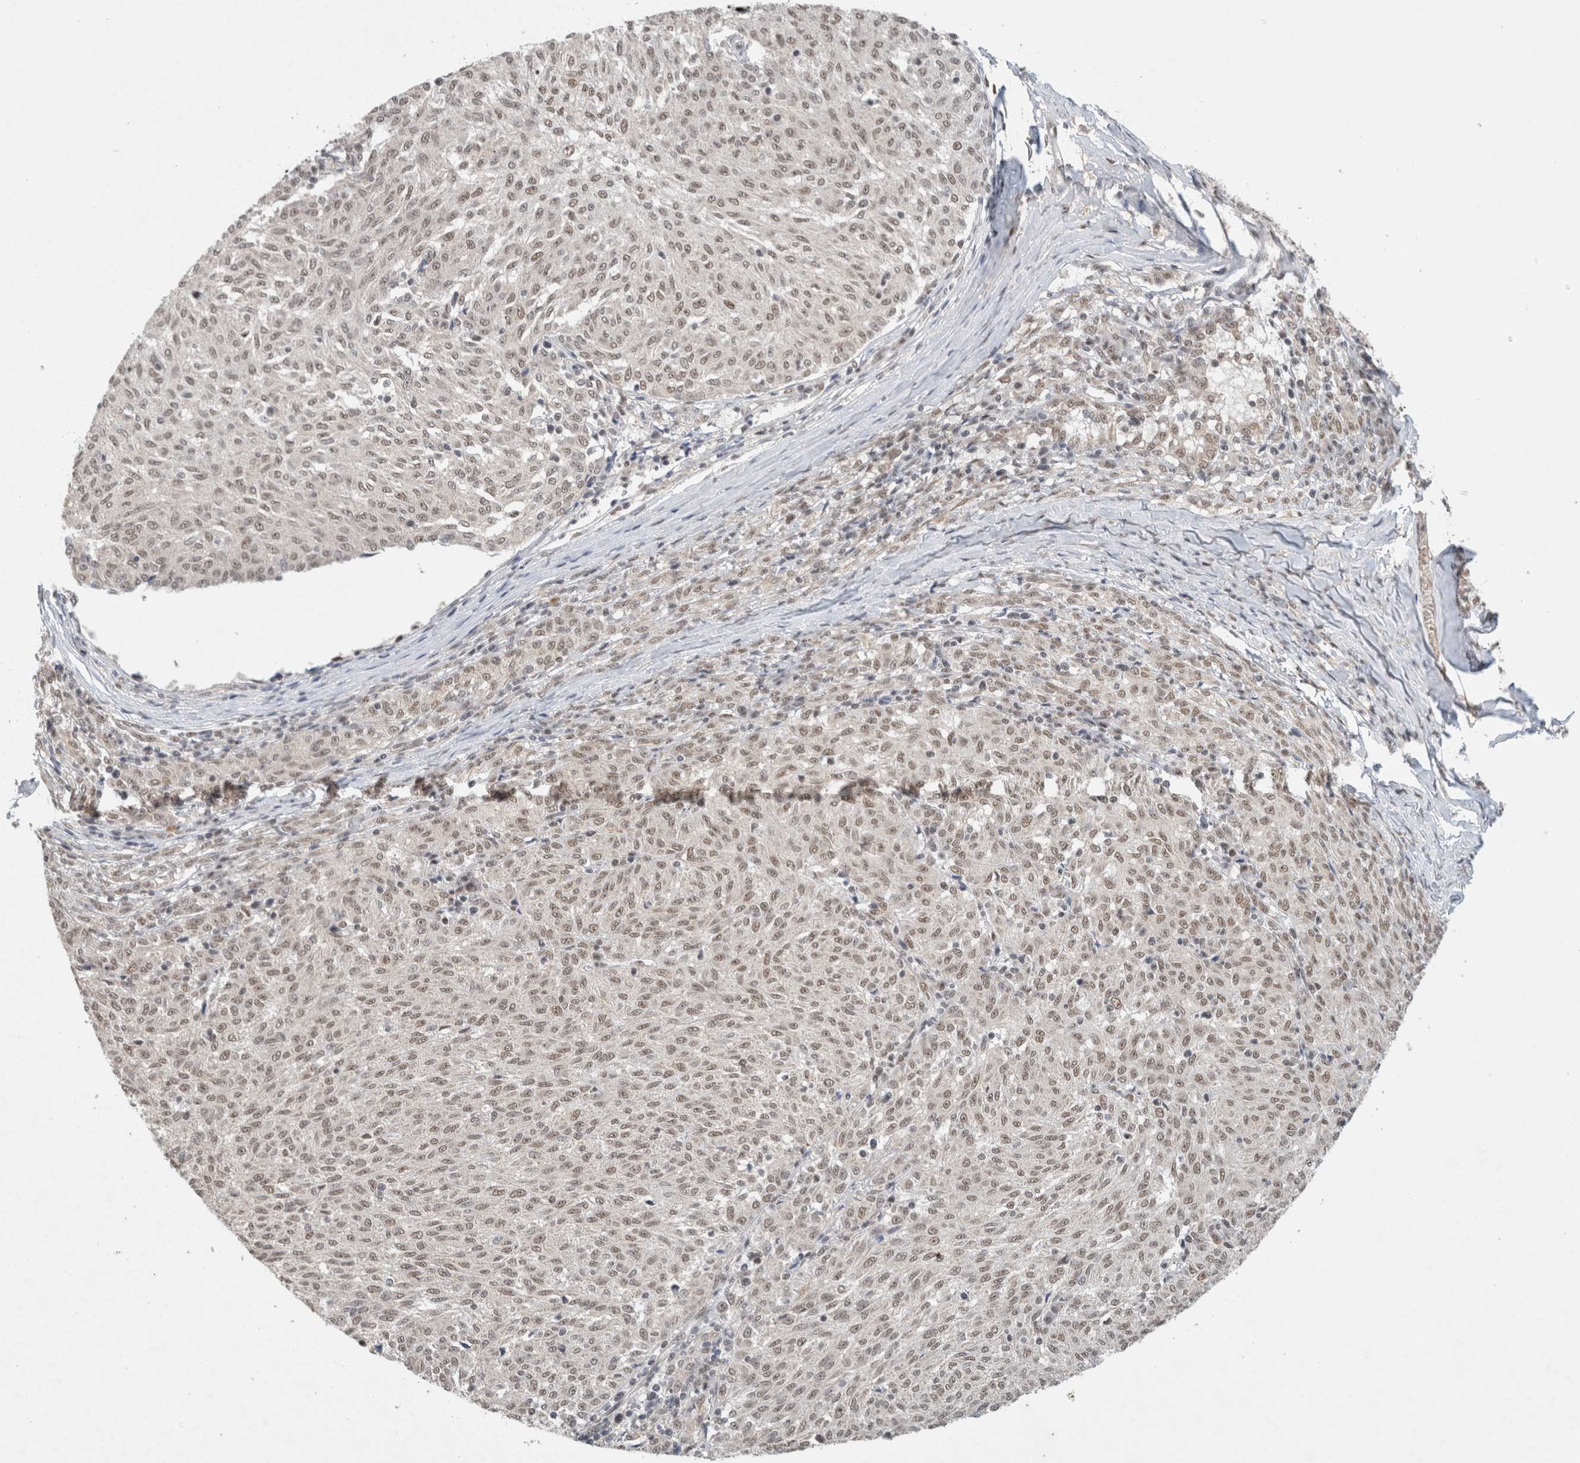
{"staining": {"intensity": "moderate", "quantity": ">75%", "location": "nuclear"}, "tissue": "melanoma", "cell_type": "Tumor cells", "image_type": "cancer", "snomed": [{"axis": "morphology", "description": "Malignant melanoma, NOS"}, {"axis": "topography", "description": "Skin"}], "caption": "This is an image of IHC staining of malignant melanoma, which shows moderate expression in the nuclear of tumor cells.", "gene": "DDX42", "patient": {"sex": "female", "age": 72}}